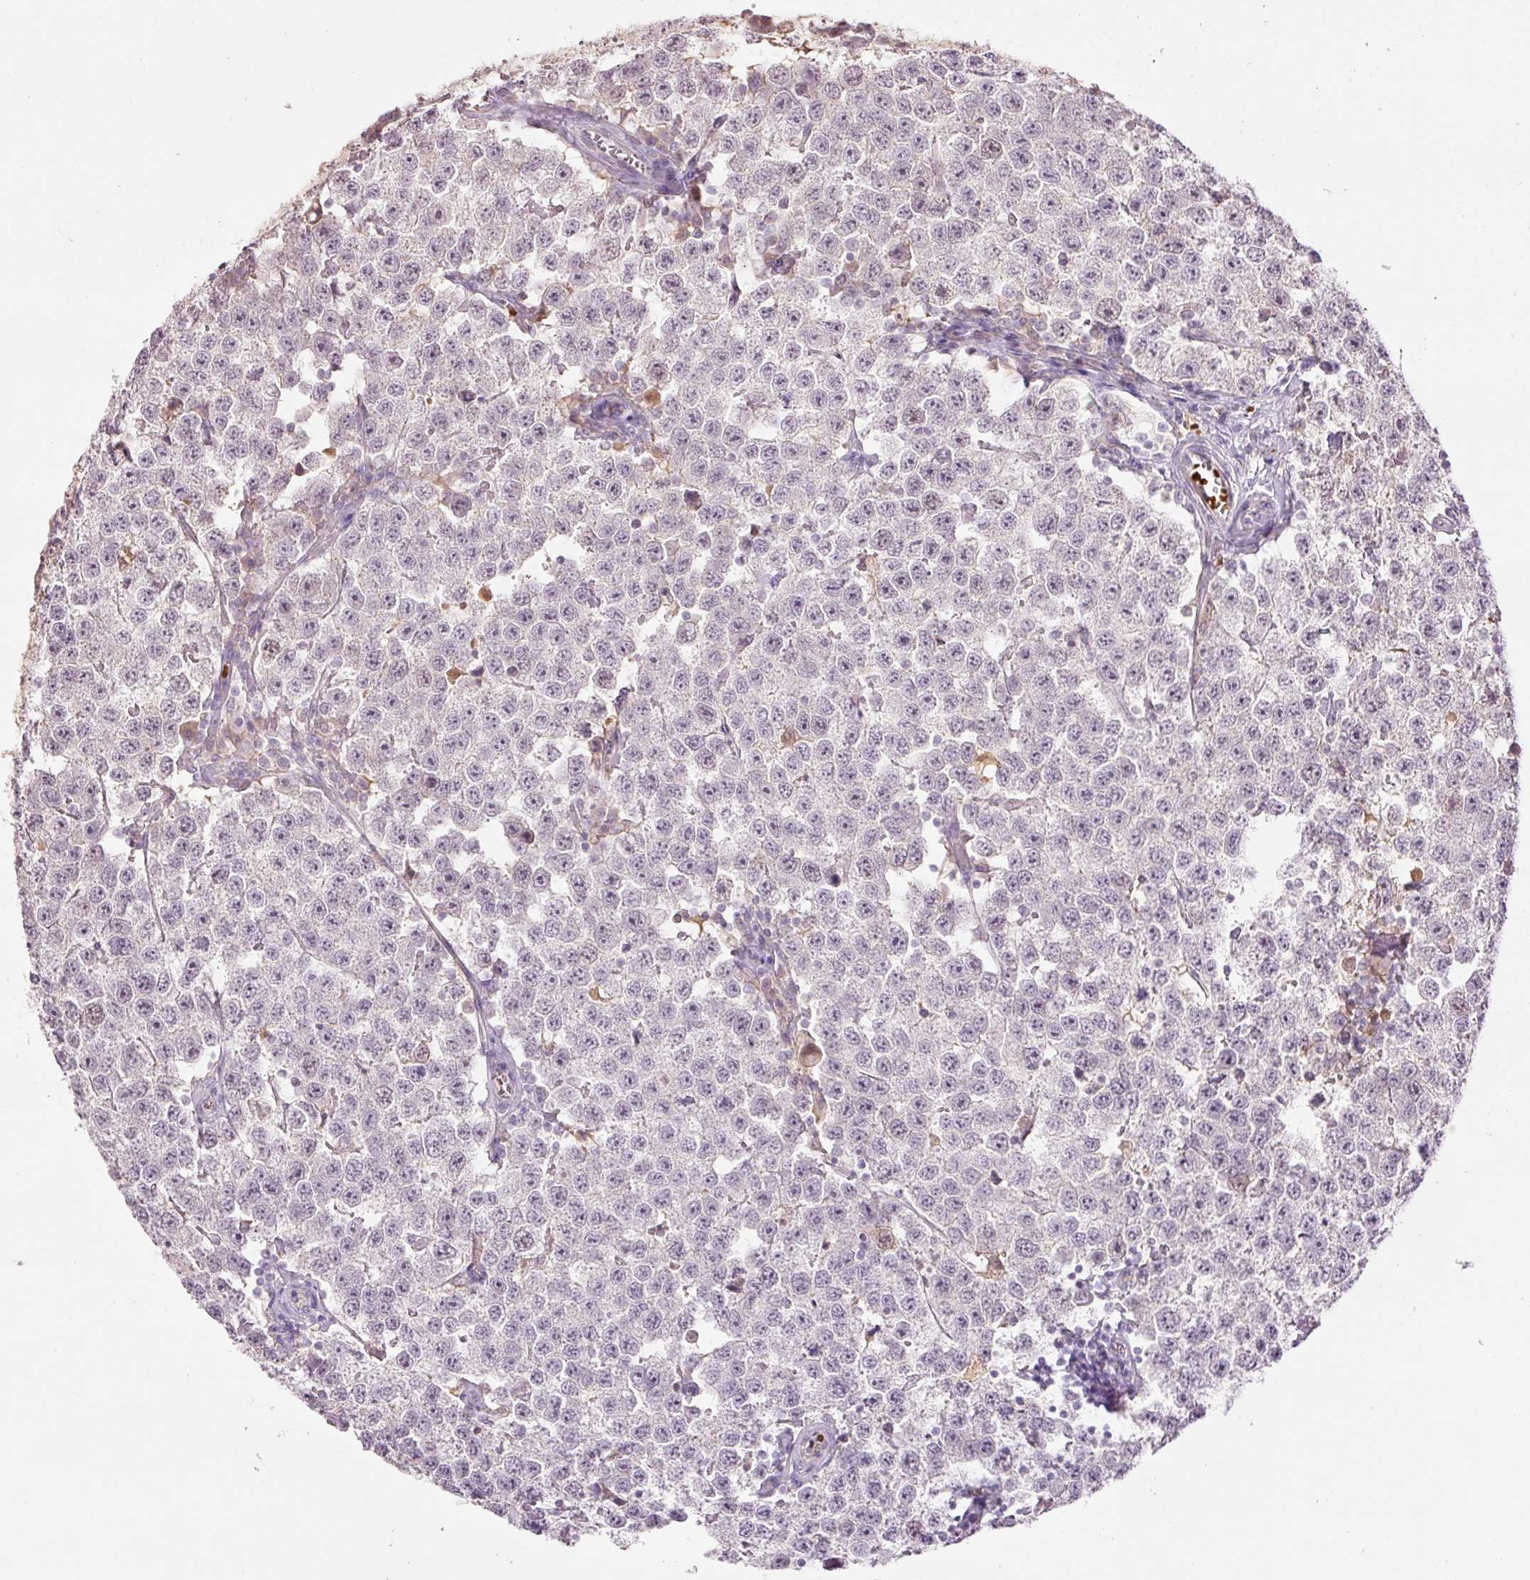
{"staining": {"intensity": "moderate", "quantity": "<25%", "location": "nuclear"}, "tissue": "testis cancer", "cell_type": "Tumor cells", "image_type": "cancer", "snomed": [{"axis": "morphology", "description": "Seminoma, NOS"}, {"axis": "topography", "description": "Testis"}], "caption": "The histopathology image reveals immunohistochemical staining of testis seminoma. There is moderate nuclear positivity is seen in approximately <25% of tumor cells. Using DAB (3,3'-diaminobenzidine) (brown) and hematoxylin (blue) stains, captured at high magnification using brightfield microscopy.", "gene": "LY6G6D", "patient": {"sex": "male", "age": 34}}